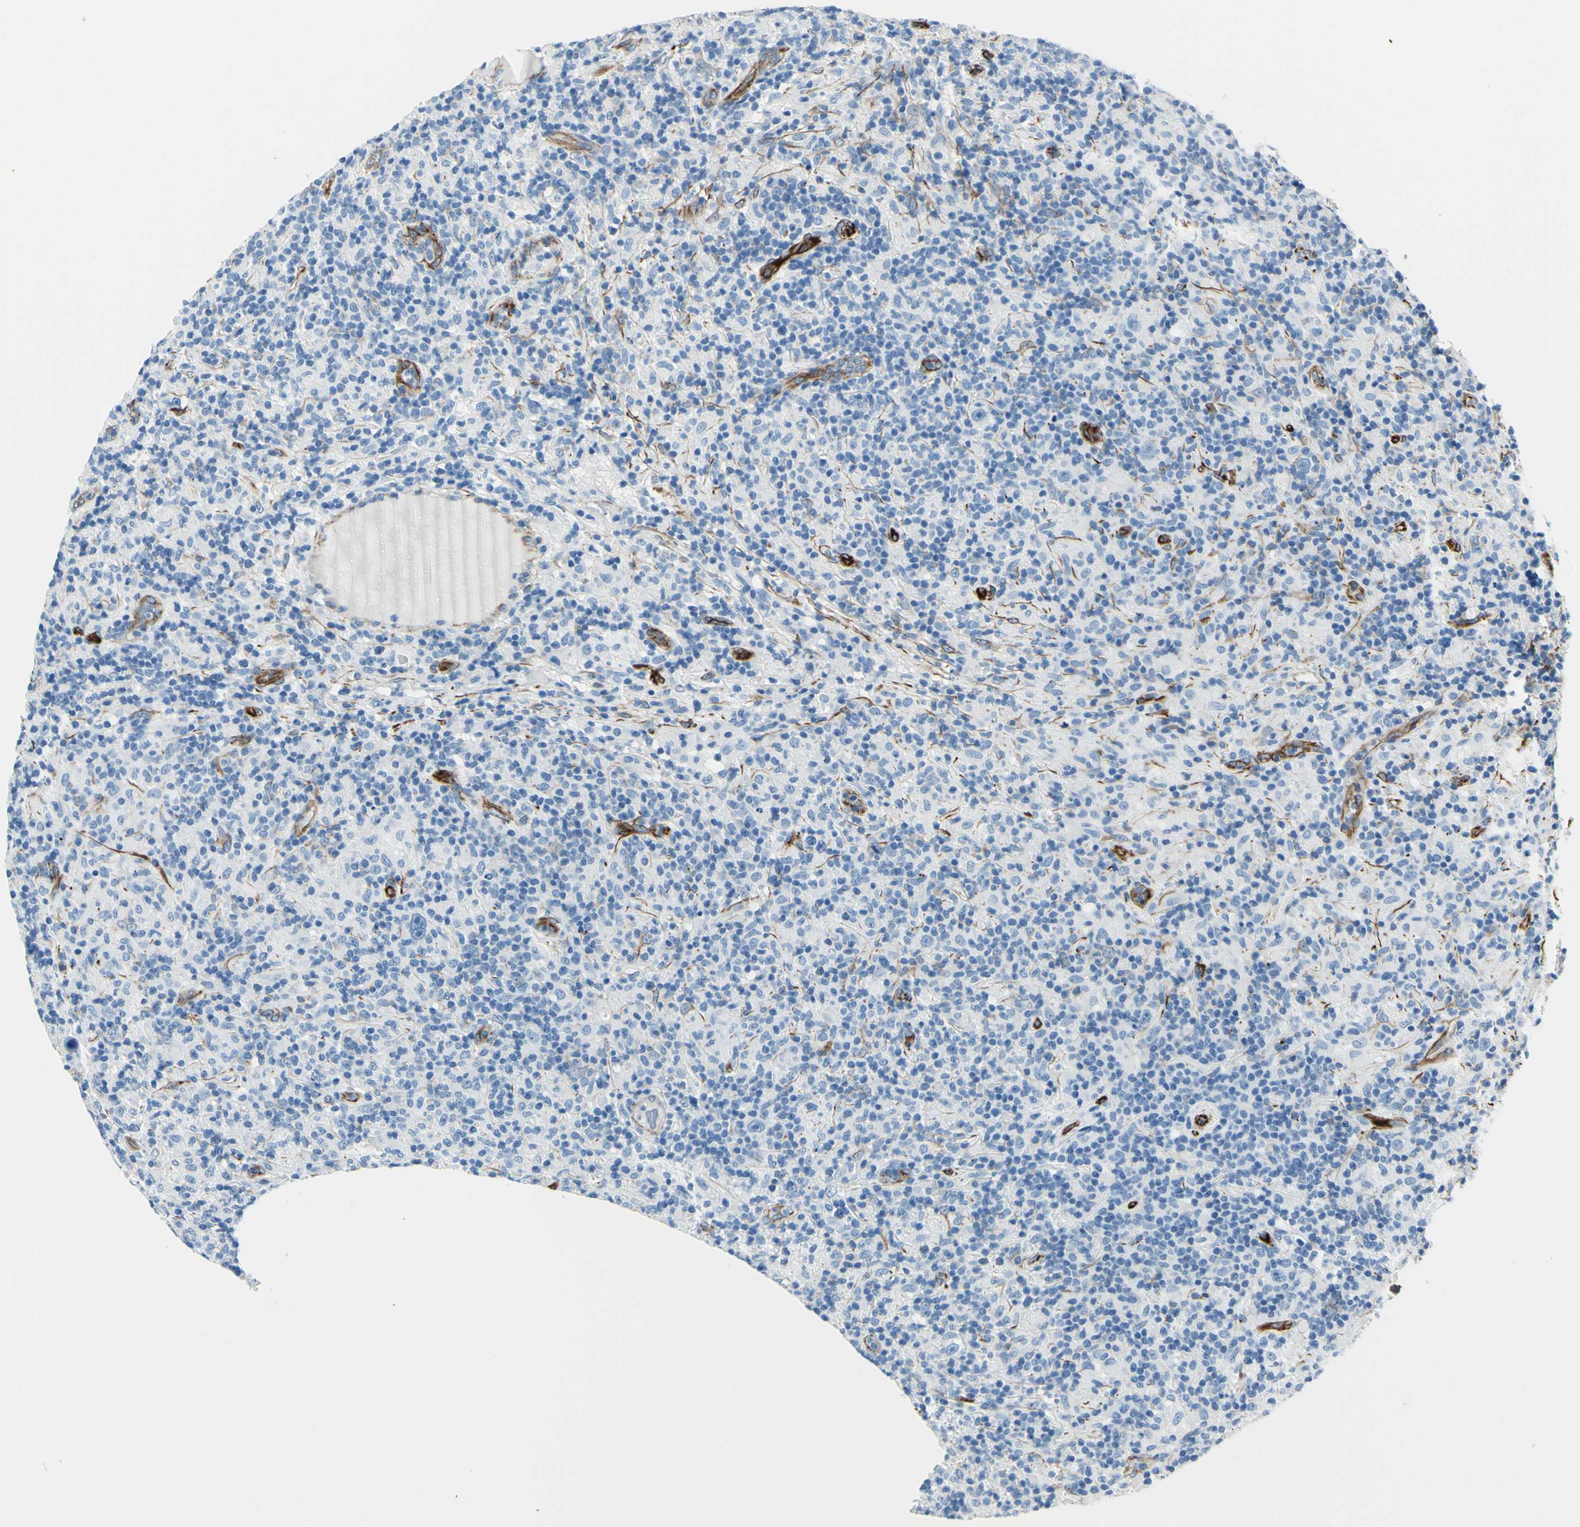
{"staining": {"intensity": "negative", "quantity": "none", "location": "none"}, "tissue": "lymphoma", "cell_type": "Tumor cells", "image_type": "cancer", "snomed": [{"axis": "morphology", "description": "Hodgkin's disease, NOS"}, {"axis": "topography", "description": "Lymph node"}], "caption": "Tumor cells are negative for brown protein staining in Hodgkin's disease.", "gene": "PTH2R", "patient": {"sex": "male", "age": 70}}